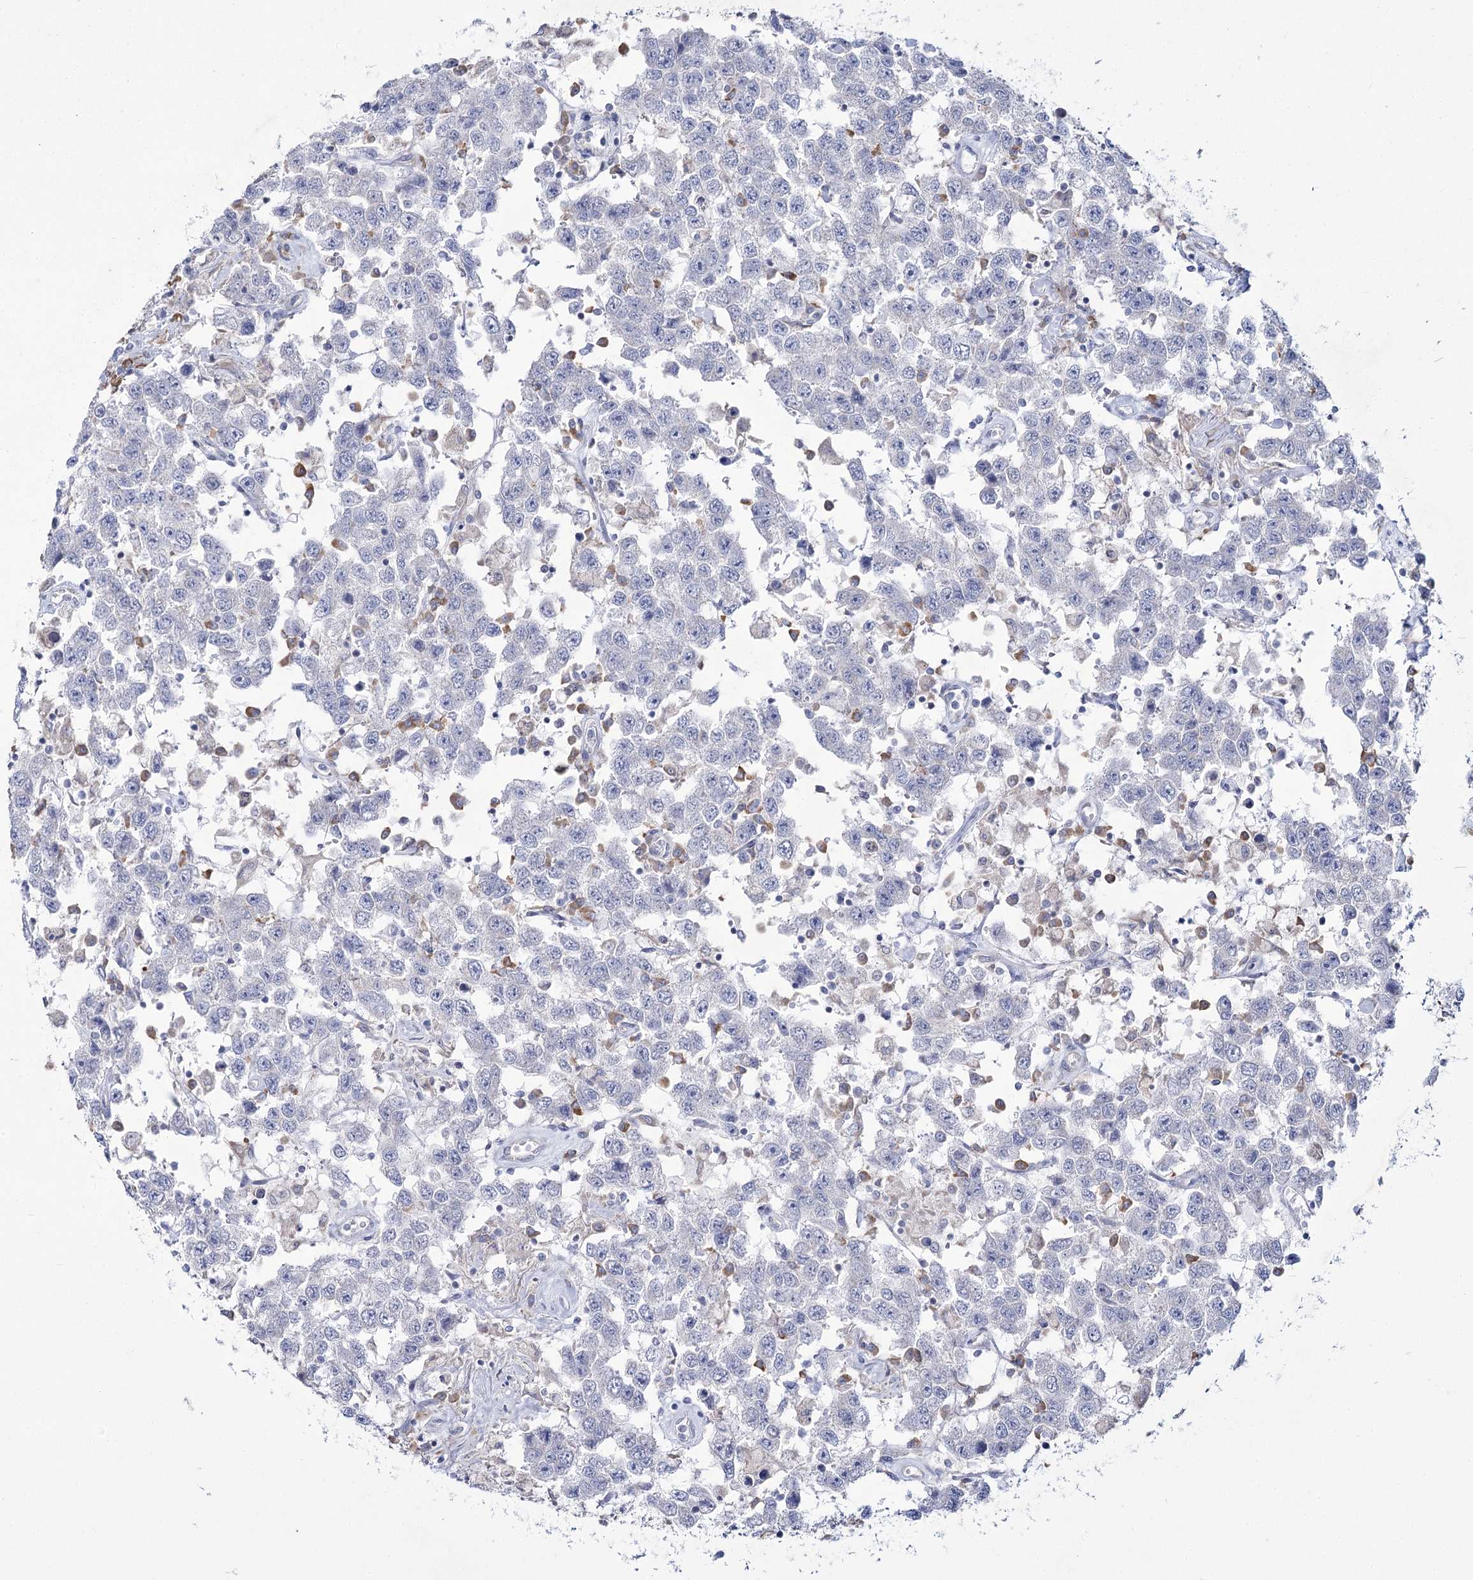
{"staining": {"intensity": "negative", "quantity": "none", "location": "none"}, "tissue": "testis cancer", "cell_type": "Tumor cells", "image_type": "cancer", "snomed": [{"axis": "morphology", "description": "Seminoma, NOS"}, {"axis": "topography", "description": "Testis"}], "caption": "Immunohistochemistry of human testis cancer reveals no expression in tumor cells.", "gene": "NIPAL4", "patient": {"sex": "male", "age": 41}}